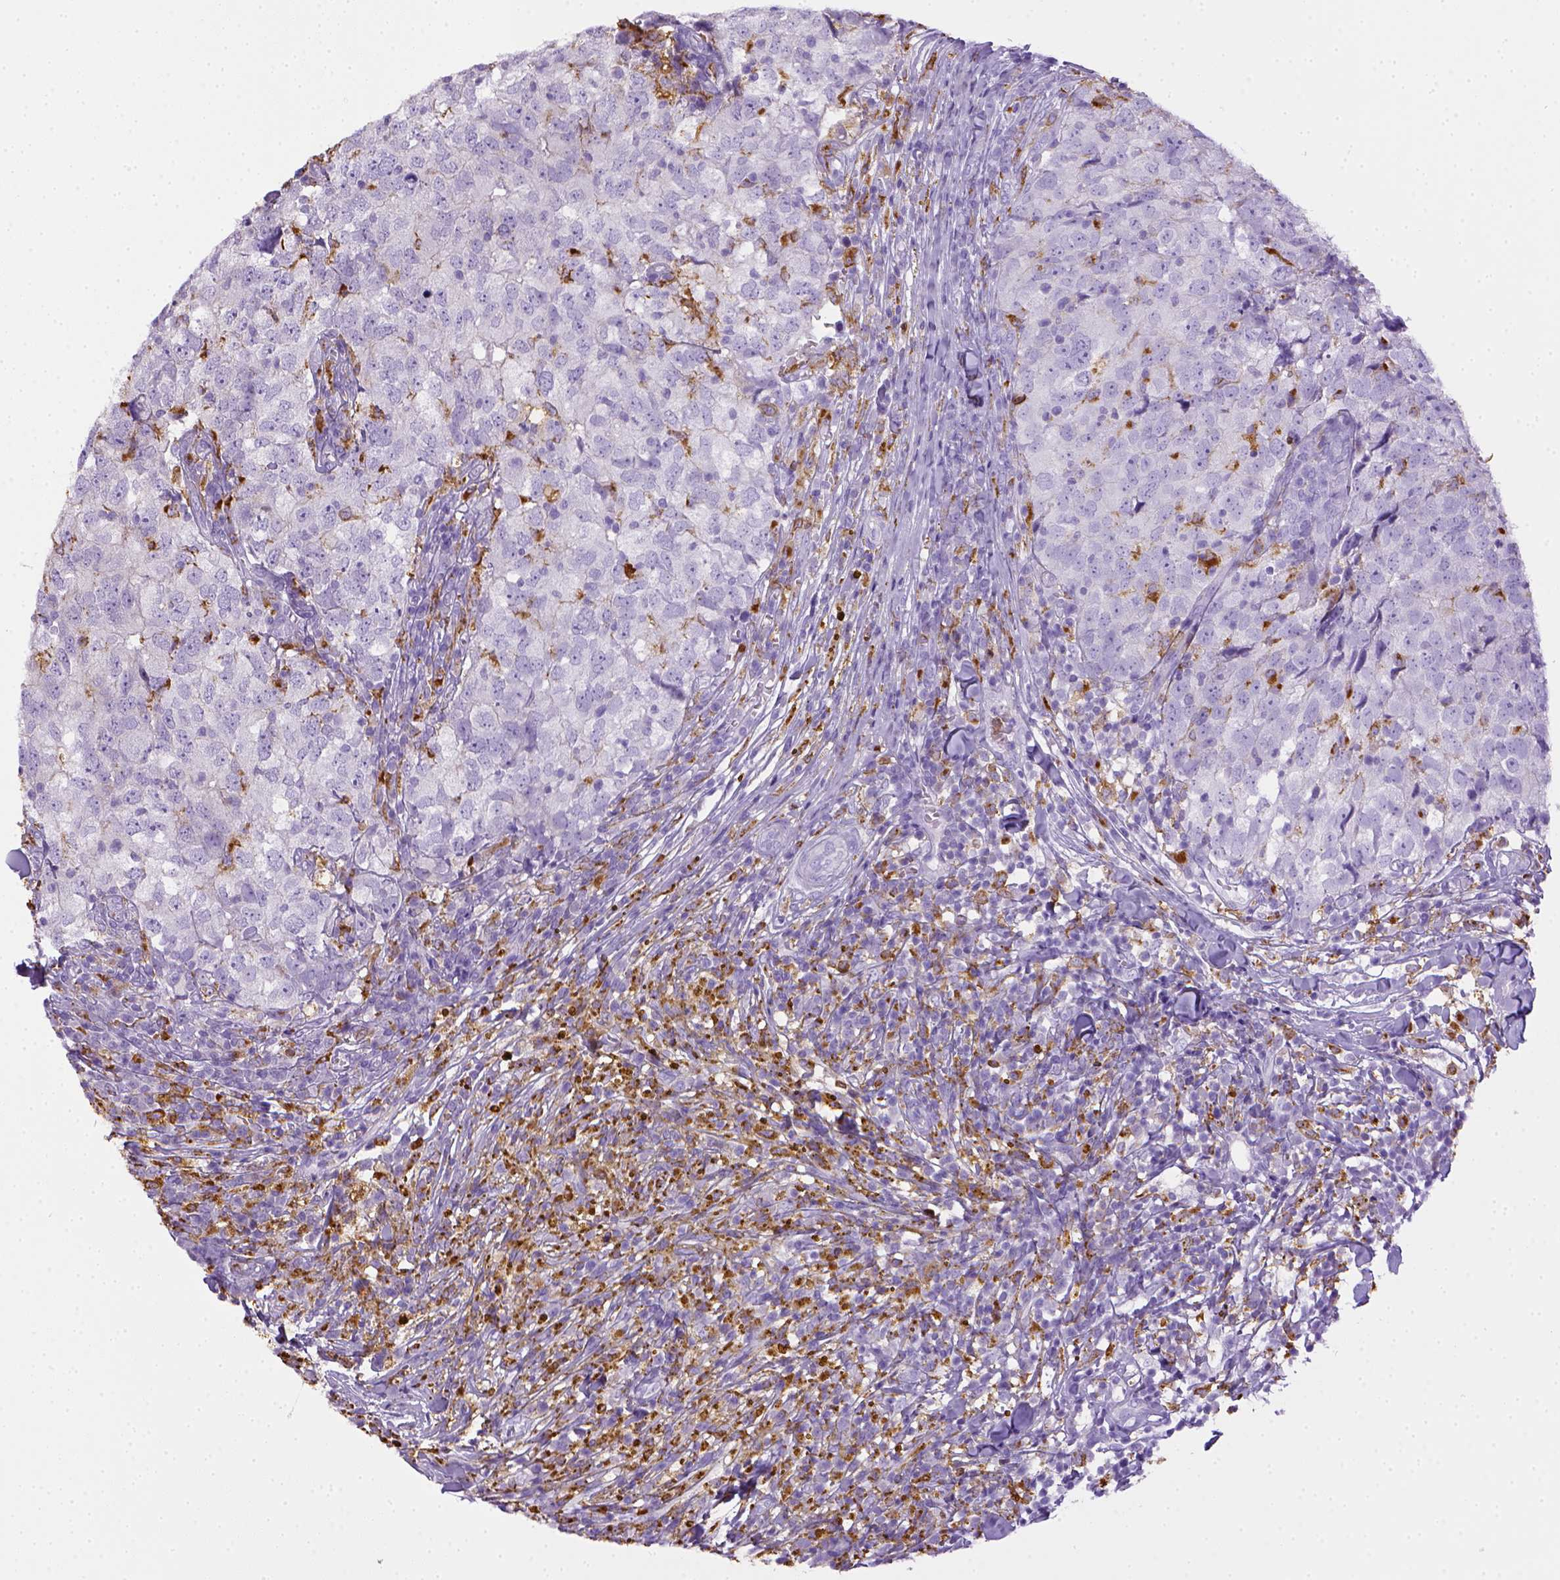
{"staining": {"intensity": "negative", "quantity": "none", "location": "none"}, "tissue": "breast cancer", "cell_type": "Tumor cells", "image_type": "cancer", "snomed": [{"axis": "morphology", "description": "Duct carcinoma"}, {"axis": "topography", "description": "Breast"}], "caption": "Tumor cells are negative for brown protein staining in breast infiltrating ductal carcinoma.", "gene": "CD68", "patient": {"sex": "female", "age": 30}}